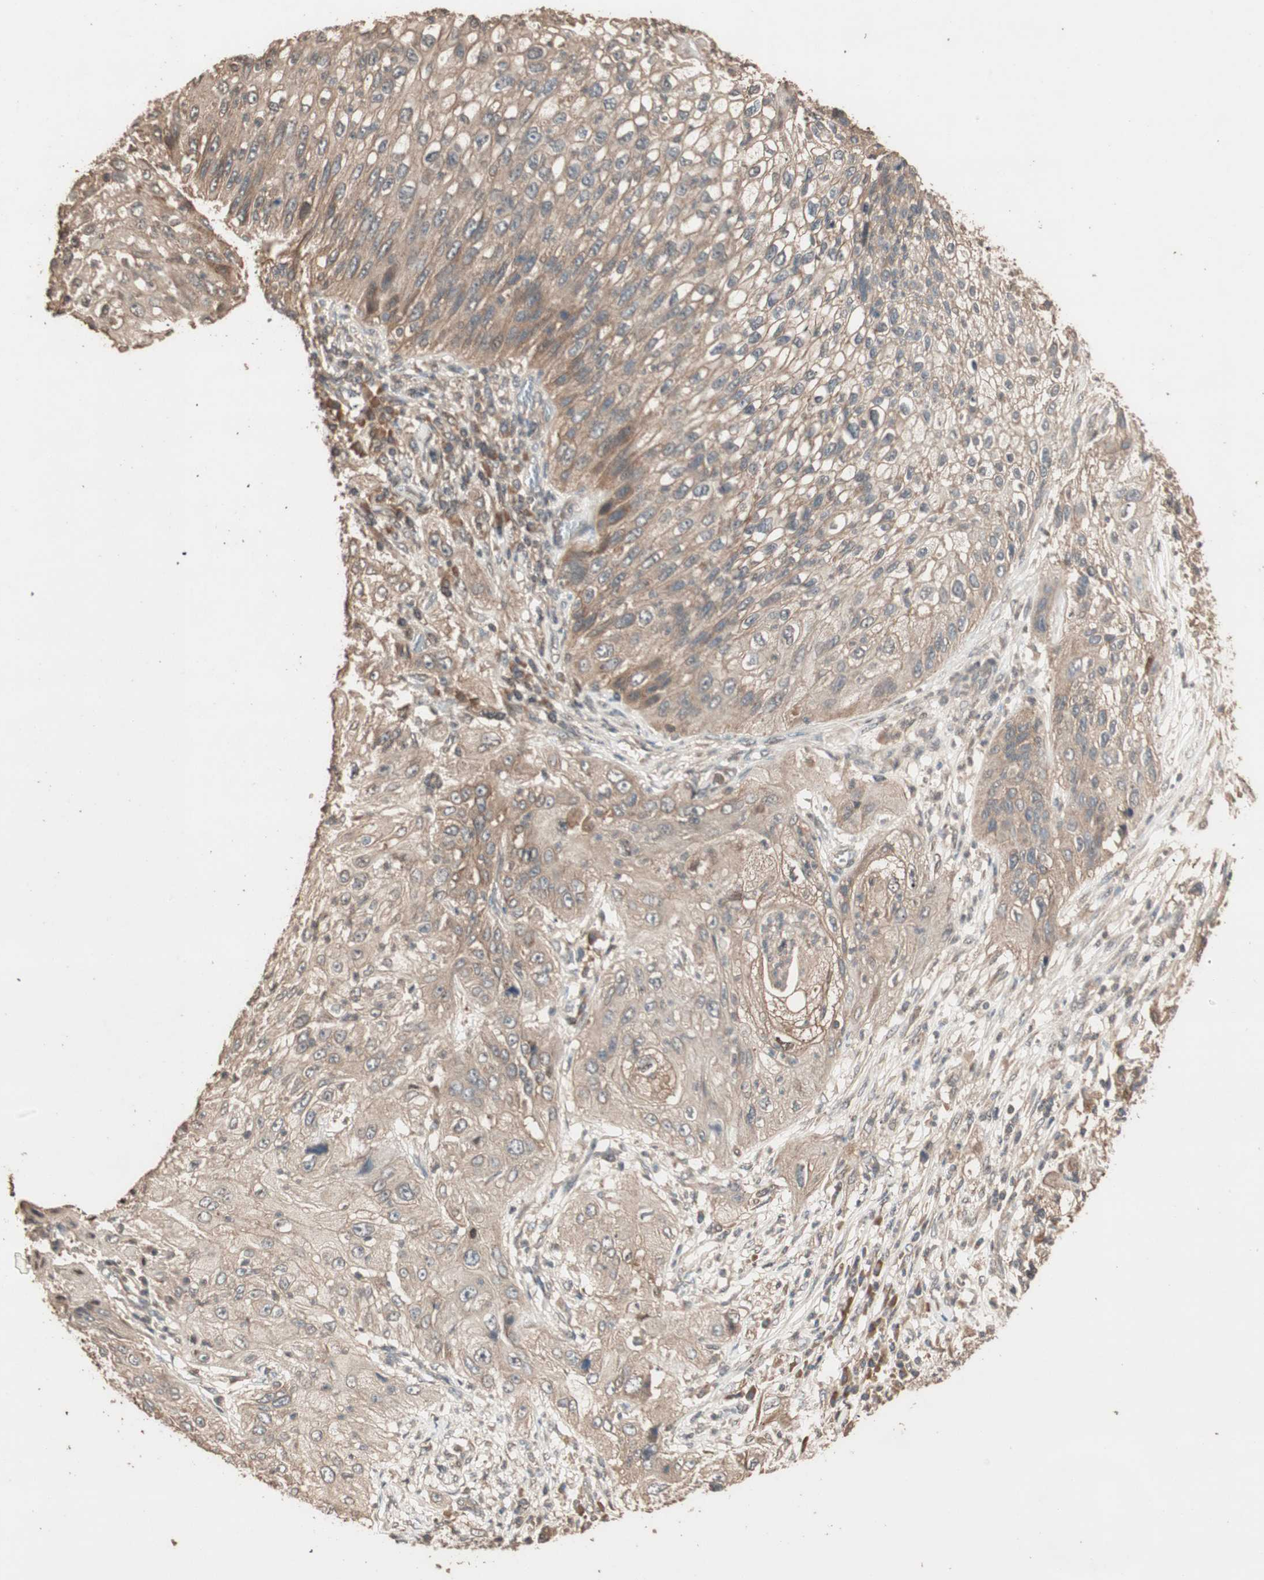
{"staining": {"intensity": "weak", "quantity": ">75%", "location": "cytoplasmic/membranous"}, "tissue": "lung cancer", "cell_type": "Tumor cells", "image_type": "cancer", "snomed": [{"axis": "morphology", "description": "Inflammation, NOS"}, {"axis": "morphology", "description": "Squamous cell carcinoma, NOS"}, {"axis": "topography", "description": "Lymph node"}, {"axis": "topography", "description": "Soft tissue"}, {"axis": "topography", "description": "Lung"}], "caption": "Human lung squamous cell carcinoma stained with a brown dye displays weak cytoplasmic/membranous positive expression in approximately >75% of tumor cells.", "gene": "USP20", "patient": {"sex": "male", "age": 66}}